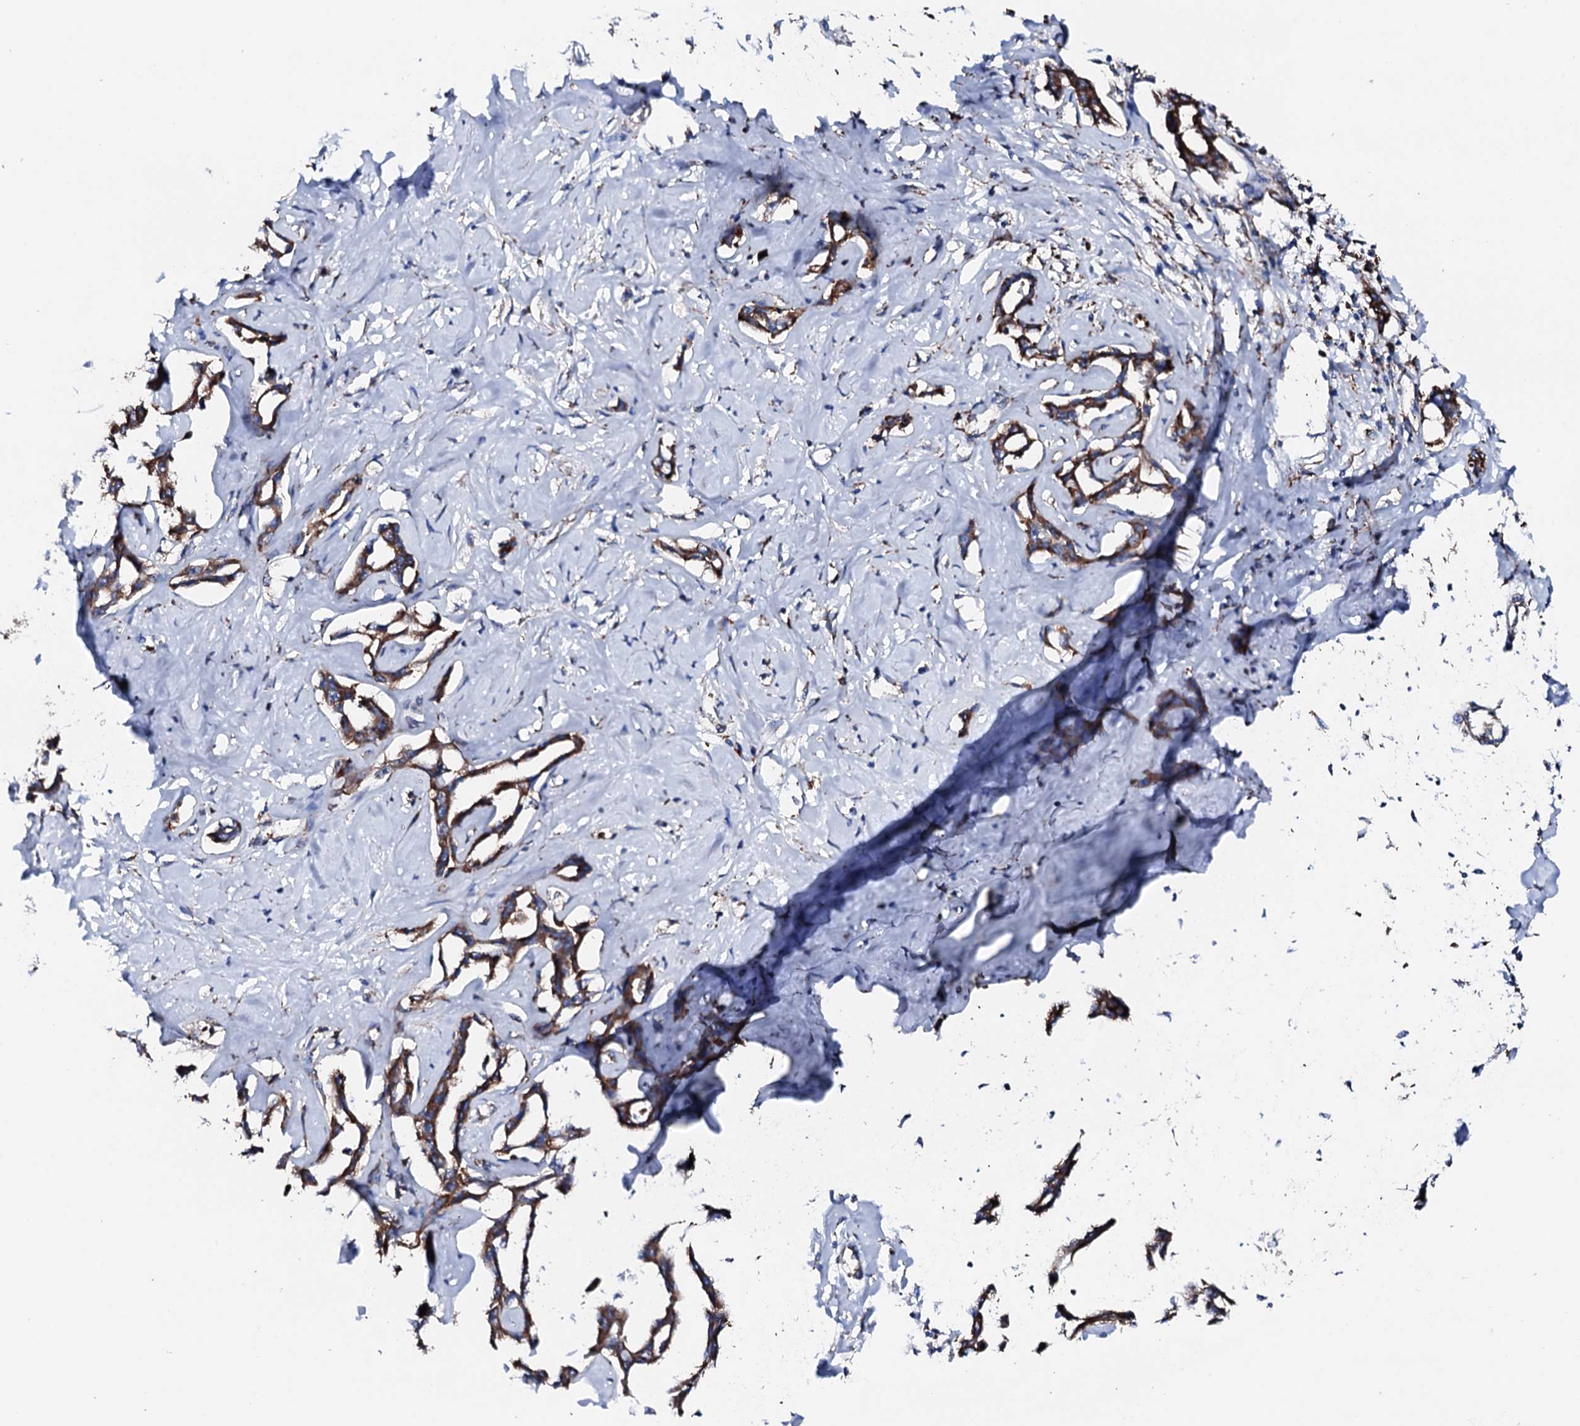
{"staining": {"intensity": "moderate", "quantity": ">75%", "location": "cytoplasmic/membranous"}, "tissue": "liver cancer", "cell_type": "Tumor cells", "image_type": "cancer", "snomed": [{"axis": "morphology", "description": "Cholangiocarcinoma"}, {"axis": "topography", "description": "Liver"}], "caption": "Protein staining shows moderate cytoplasmic/membranous positivity in approximately >75% of tumor cells in liver cancer.", "gene": "AMDHD1", "patient": {"sex": "male", "age": 59}}